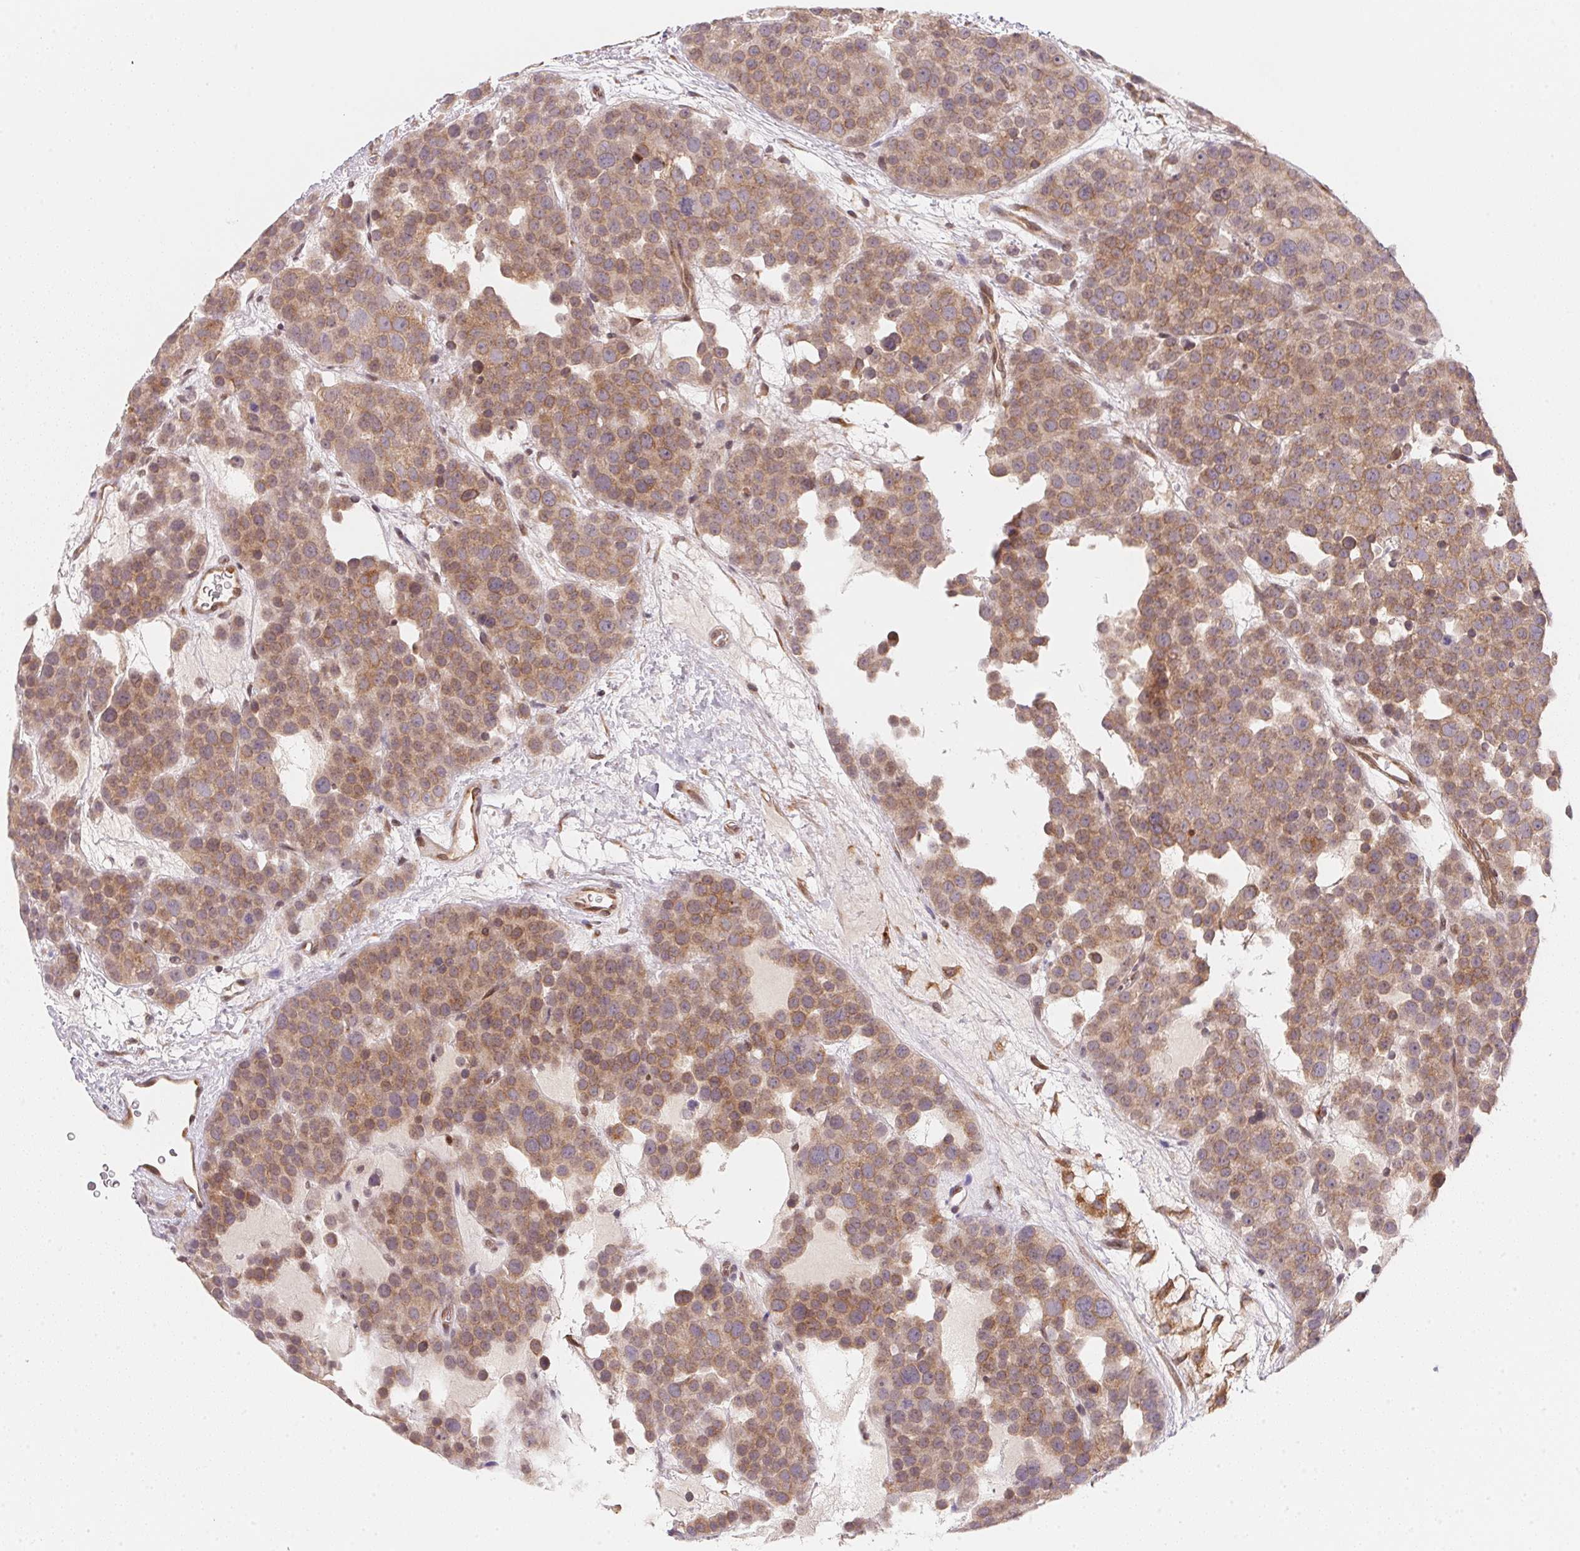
{"staining": {"intensity": "moderate", "quantity": ">75%", "location": "cytoplasmic/membranous"}, "tissue": "testis cancer", "cell_type": "Tumor cells", "image_type": "cancer", "snomed": [{"axis": "morphology", "description": "Seminoma, NOS"}, {"axis": "topography", "description": "Testis"}], "caption": "Human seminoma (testis) stained with a brown dye demonstrates moderate cytoplasmic/membranous positive staining in about >75% of tumor cells.", "gene": "EI24", "patient": {"sex": "male", "age": 71}}